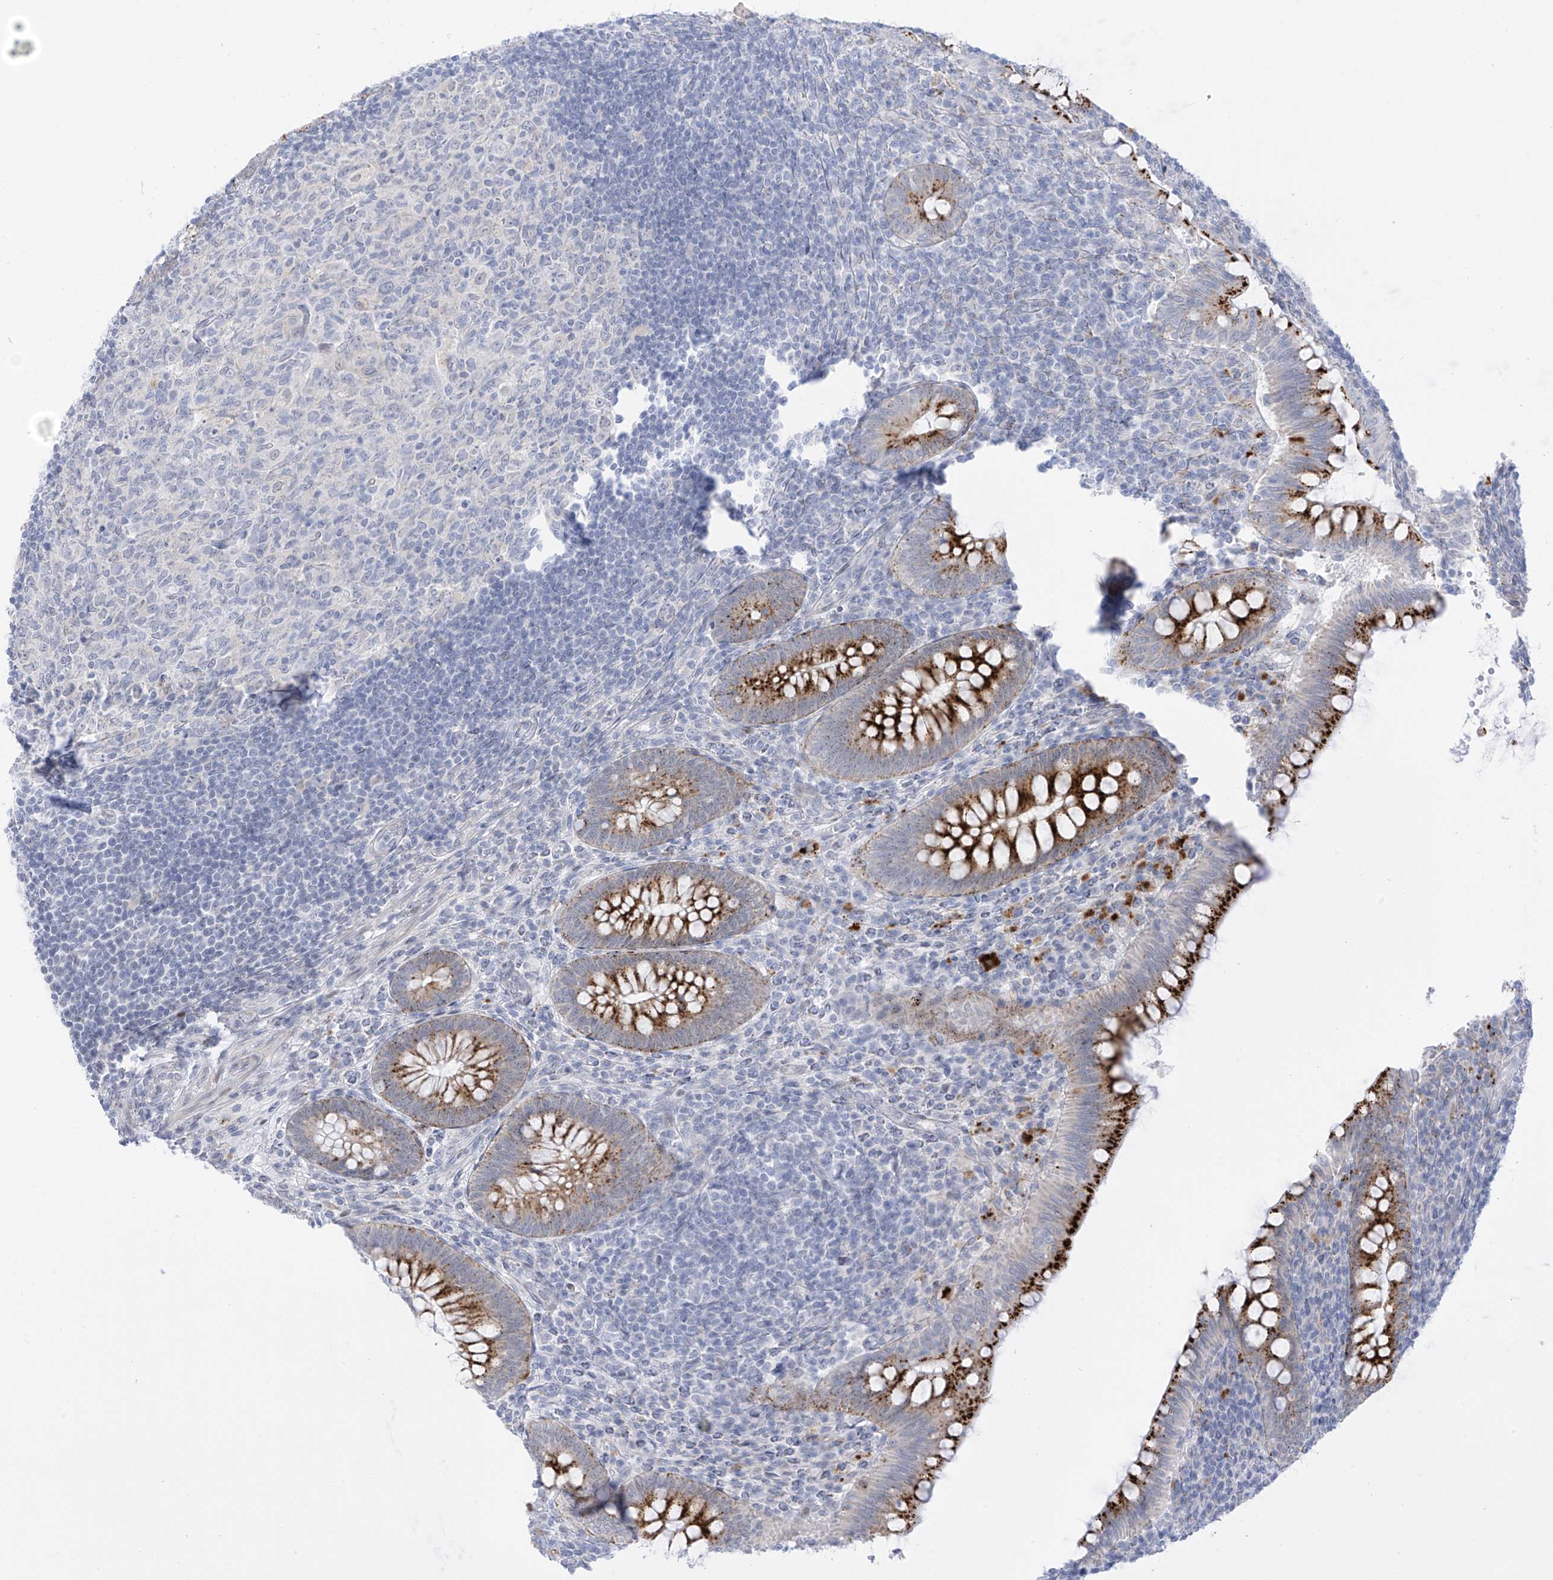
{"staining": {"intensity": "strong", "quantity": ">75%", "location": "cytoplasmic/membranous"}, "tissue": "appendix", "cell_type": "Glandular cells", "image_type": "normal", "snomed": [{"axis": "morphology", "description": "Normal tissue, NOS"}, {"axis": "topography", "description": "Appendix"}], "caption": "DAB immunohistochemical staining of benign human appendix demonstrates strong cytoplasmic/membranous protein expression in about >75% of glandular cells.", "gene": "PSPH", "patient": {"sex": "male", "age": 14}}